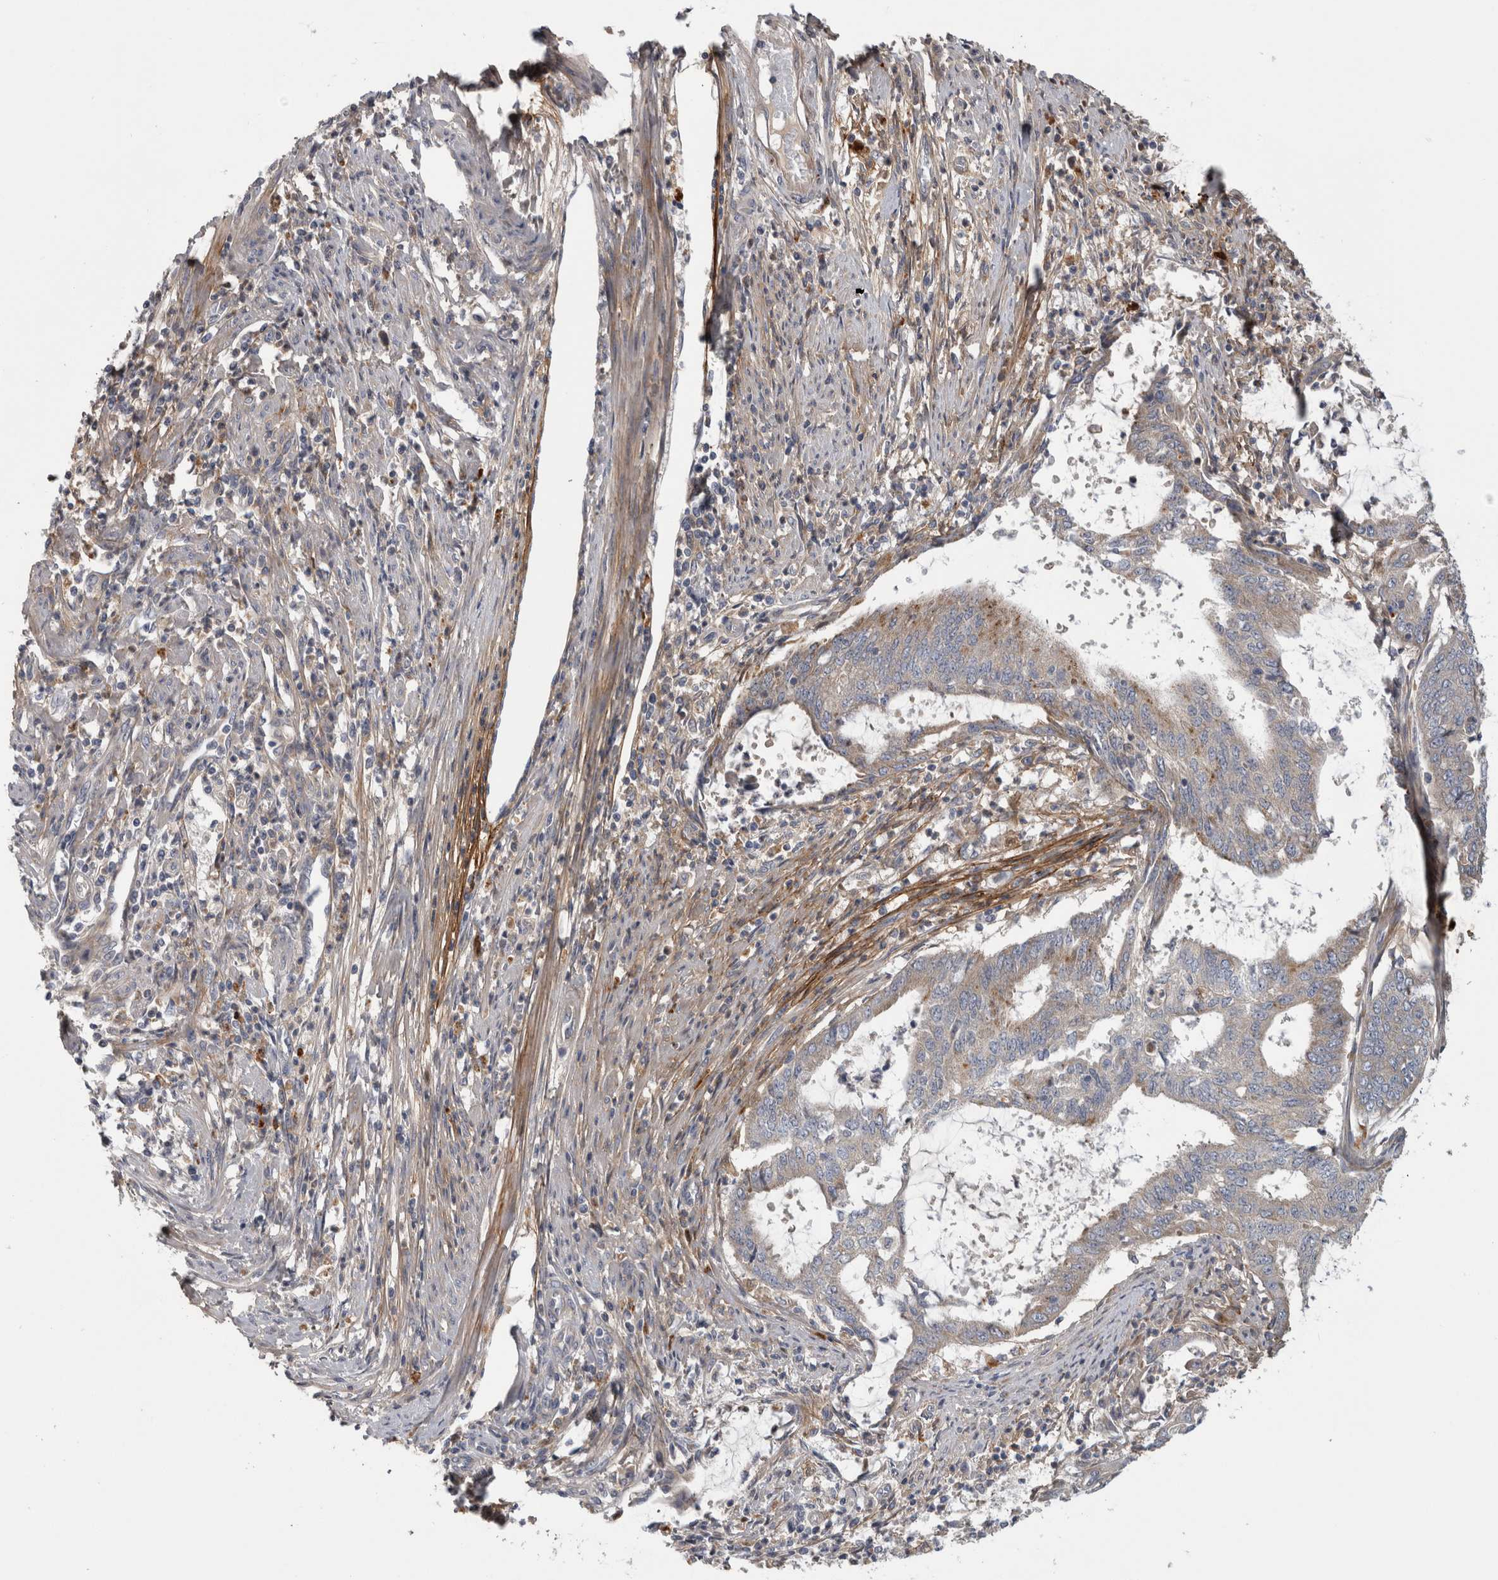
{"staining": {"intensity": "moderate", "quantity": "<25%", "location": "cytoplasmic/membranous"}, "tissue": "endometrial cancer", "cell_type": "Tumor cells", "image_type": "cancer", "snomed": [{"axis": "morphology", "description": "Adenocarcinoma, NOS"}, {"axis": "topography", "description": "Endometrium"}], "caption": "DAB (3,3'-diaminobenzidine) immunohistochemical staining of endometrial cancer exhibits moderate cytoplasmic/membranous protein staining in approximately <25% of tumor cells.", "gene": "ATXN2", "patient": {"sex": "female", "age": 51}}